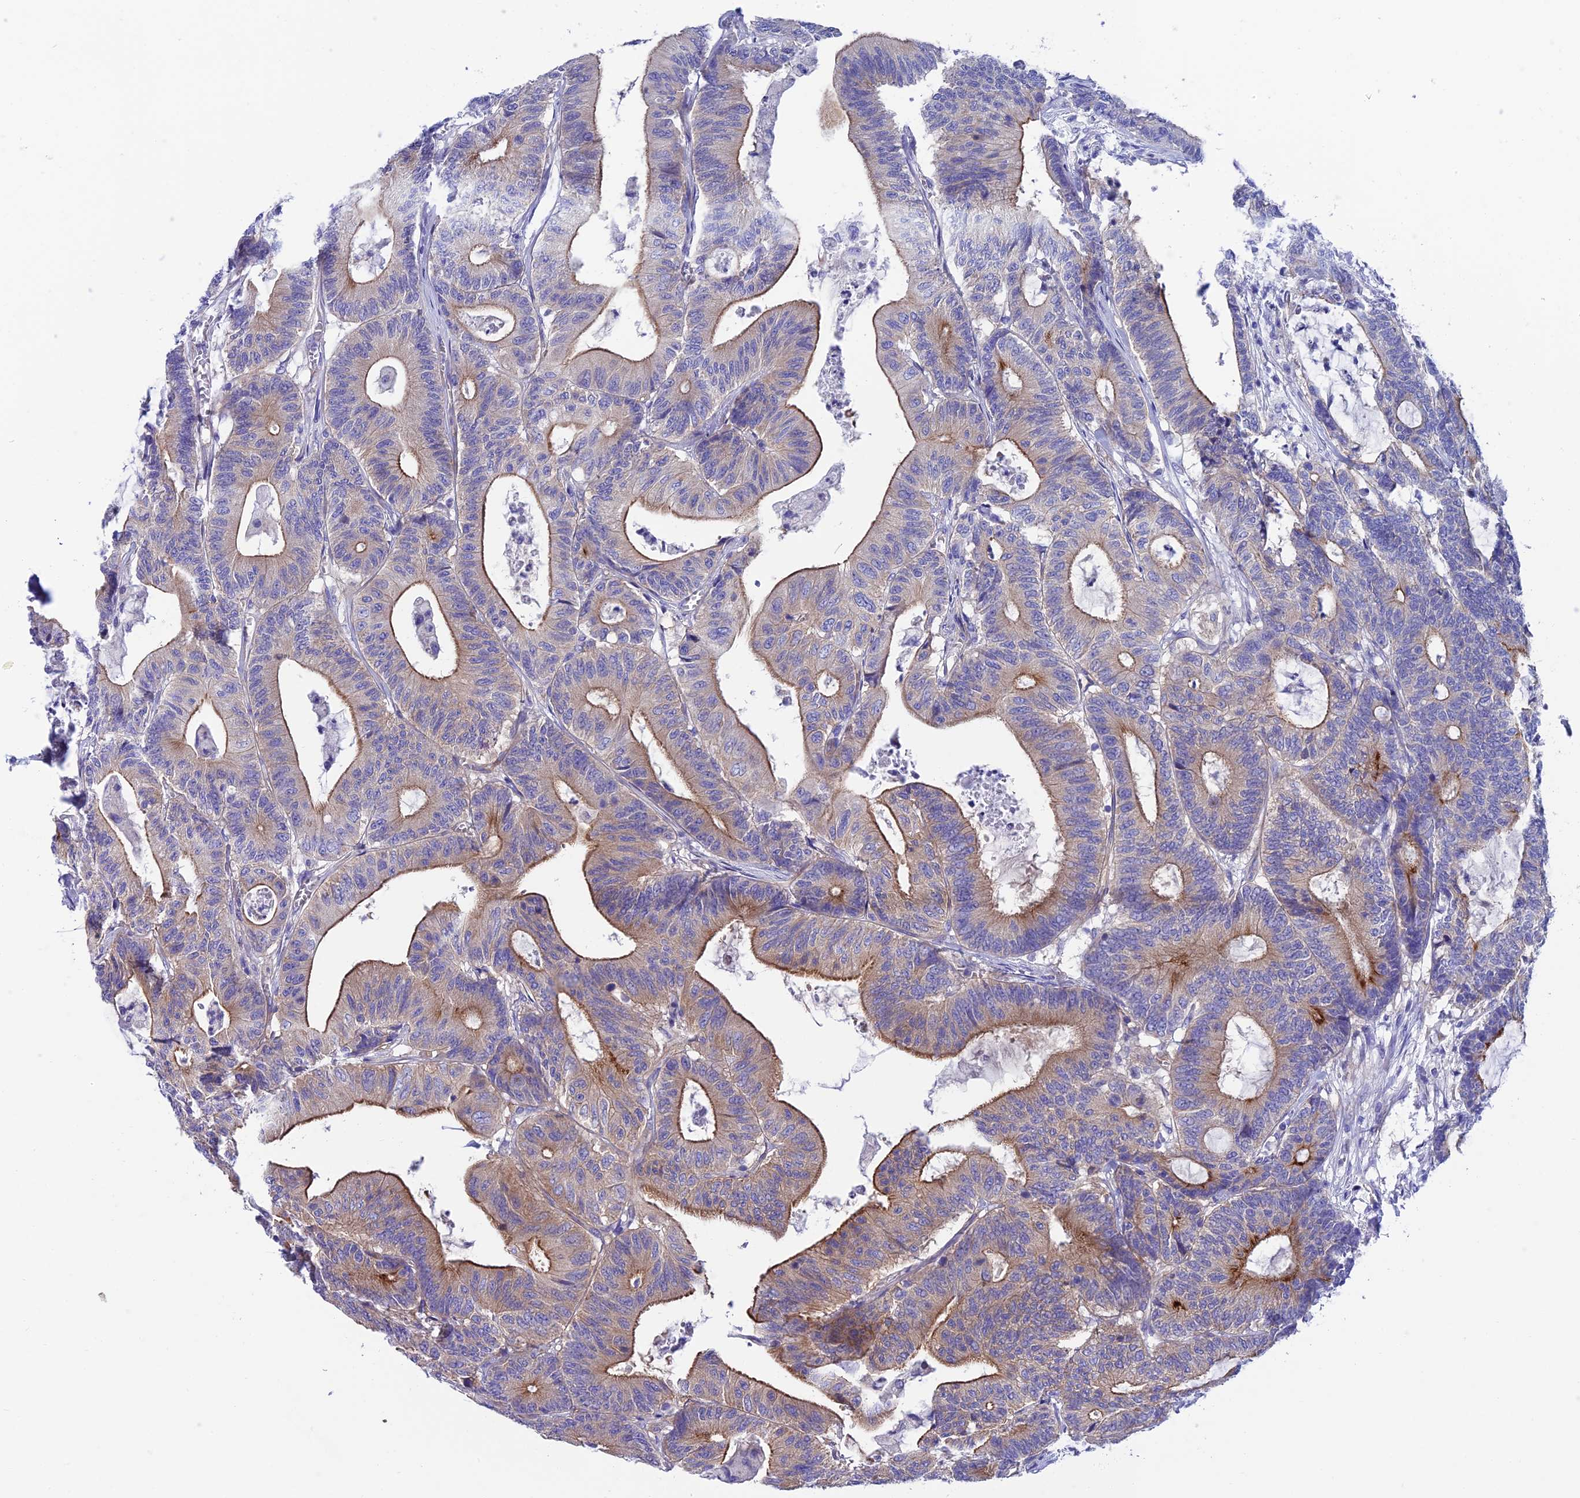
{"staining": {"intensity": "moderate", "quantity": "25%-75%", "location": "cytoplasmic/membranous"}, "tissue": "colorectal cancer", "cell_type": "Tumor cells", "image_type": "cancer", "snomed": [{"axis": "morphology", "description": "Adenocarcinoma, NOS"}, {"axis": "topography", "description": "Colon"}], "caption": "There is medium levels of moderate cytoplasmic/membranous staining in tumor cells of colorectal adenocarcinoma, as demonstrated by immunohistochemical staining (brown color).", "gene": "PPFIA3", "patient": {"sex": "female", "age": 84}}